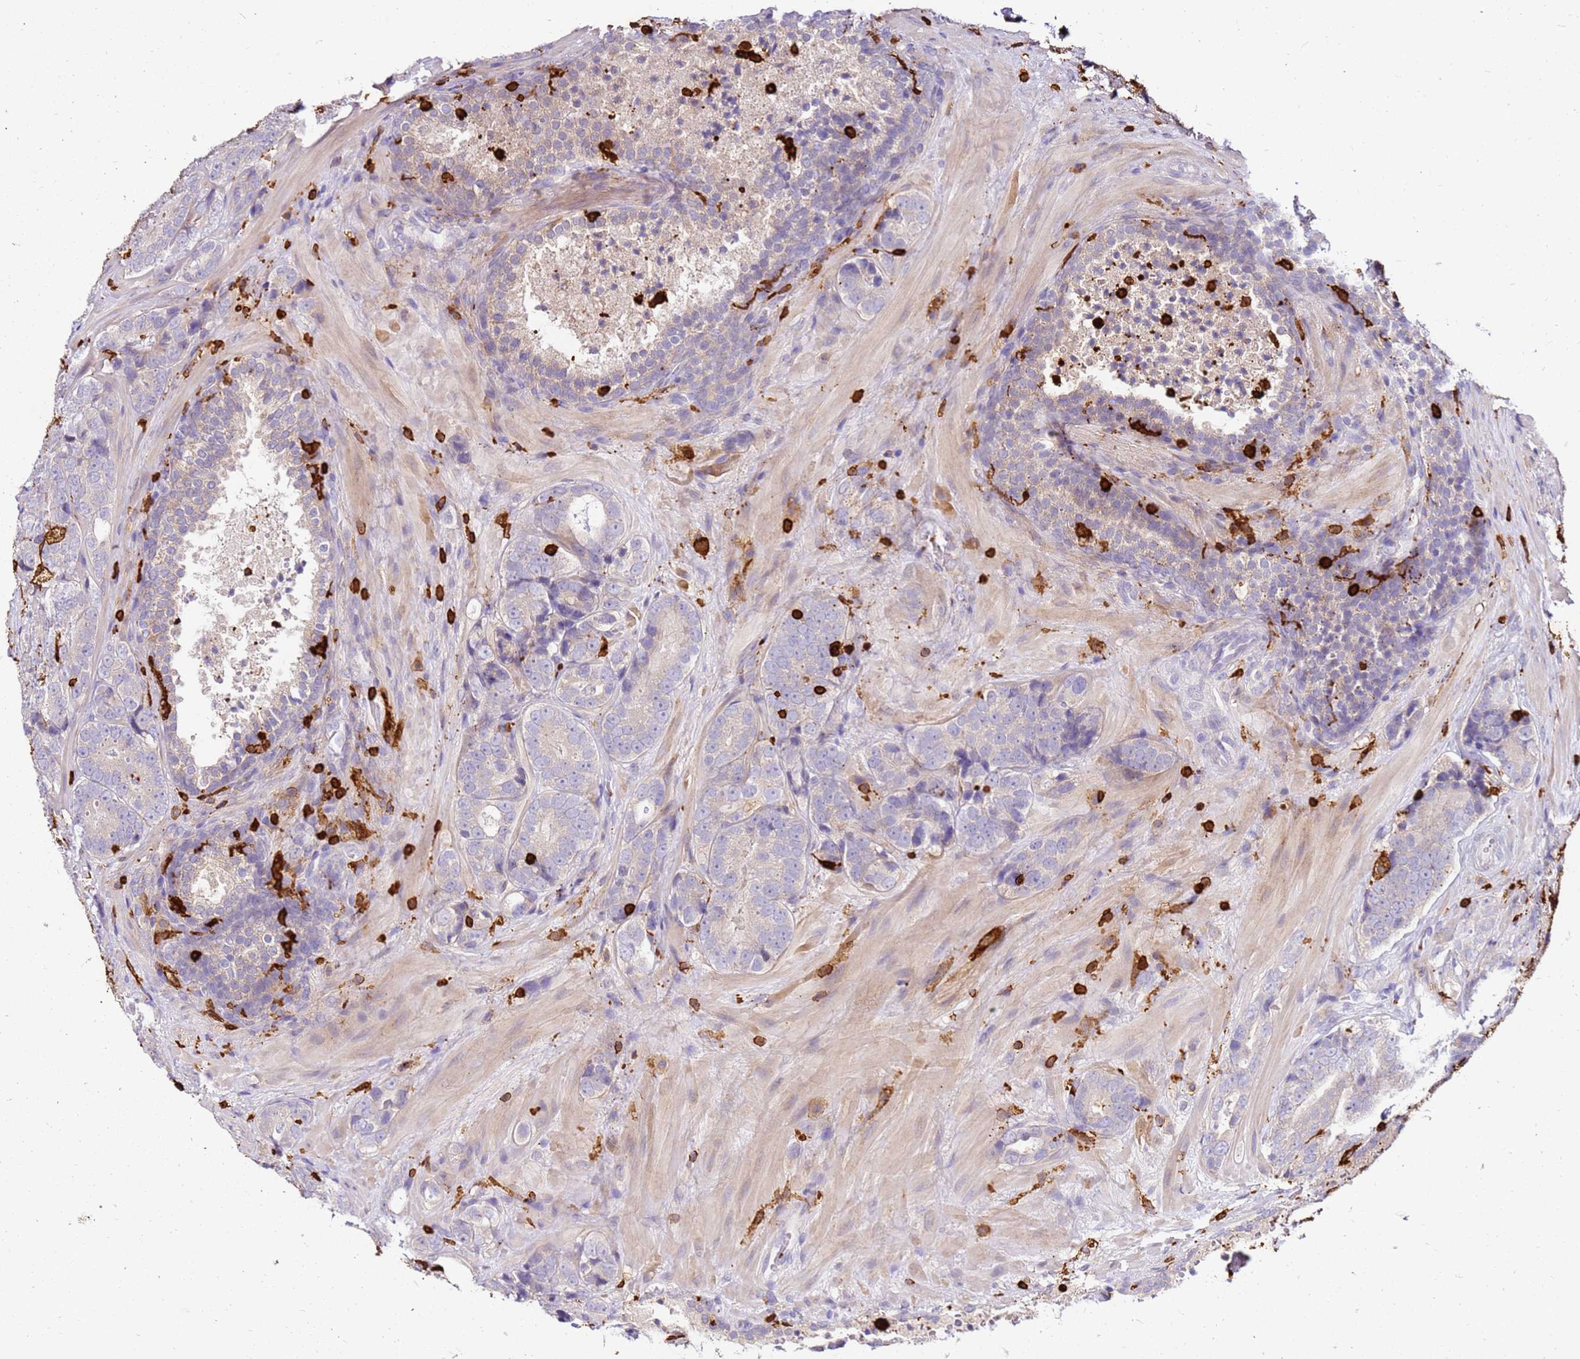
{"staining": {"intensity": "weak", "quantity": "<25%", "location": "cytoplasmic/membranous"}, "tissue": "prostate cancer", "cell_type": "Tumor cells", "image_type": "cancer", "snomed": [{"axis": "morphology", "description": "Adenocarcinoma, High grade"}, {"axis": "topography", "description": "Prostate"}], "caption": "There is no significant positivity in tumor cells of prostate cancer.", "gene": "CORO1A", "patient": {"sex": "male", "age": 56}}